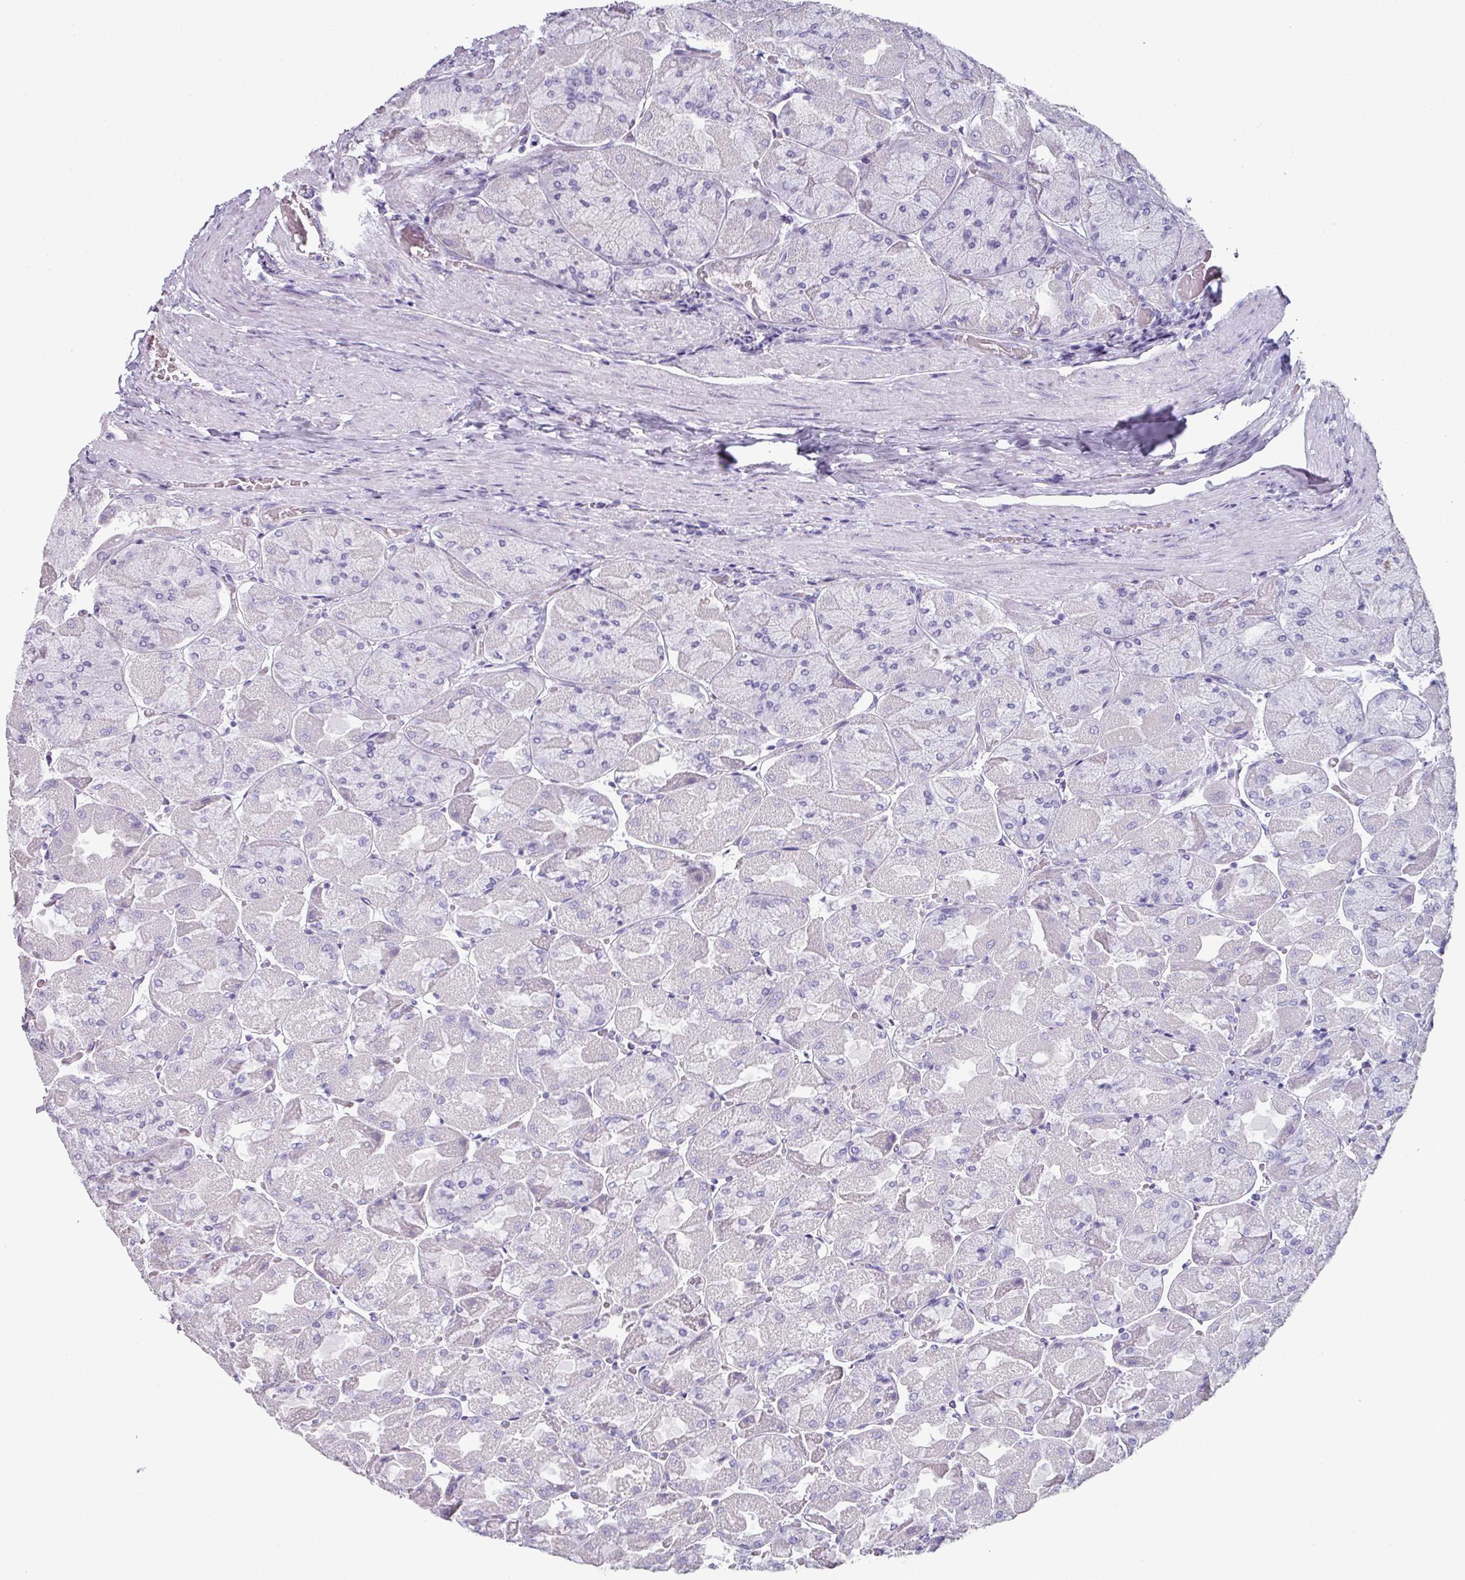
{"staining": {"intensity": "negative", "quantity": "none", "location": "none"}, "tissue": "stomach", "cell_type": "Glandular cells", "image_type": "normal", "snomed": [{"axis": "morphology", "description": "Normal tissue, NOS"}, {"axis": "topography", "description": "Stomach"}], "caption": "IHC photomicrograph of unremarkable stomach stained for a protein (brown), which exhibits no expression in glandular cells.", "gene": "SLC17A7", "patient": {"sex": "female", "age": 61}}